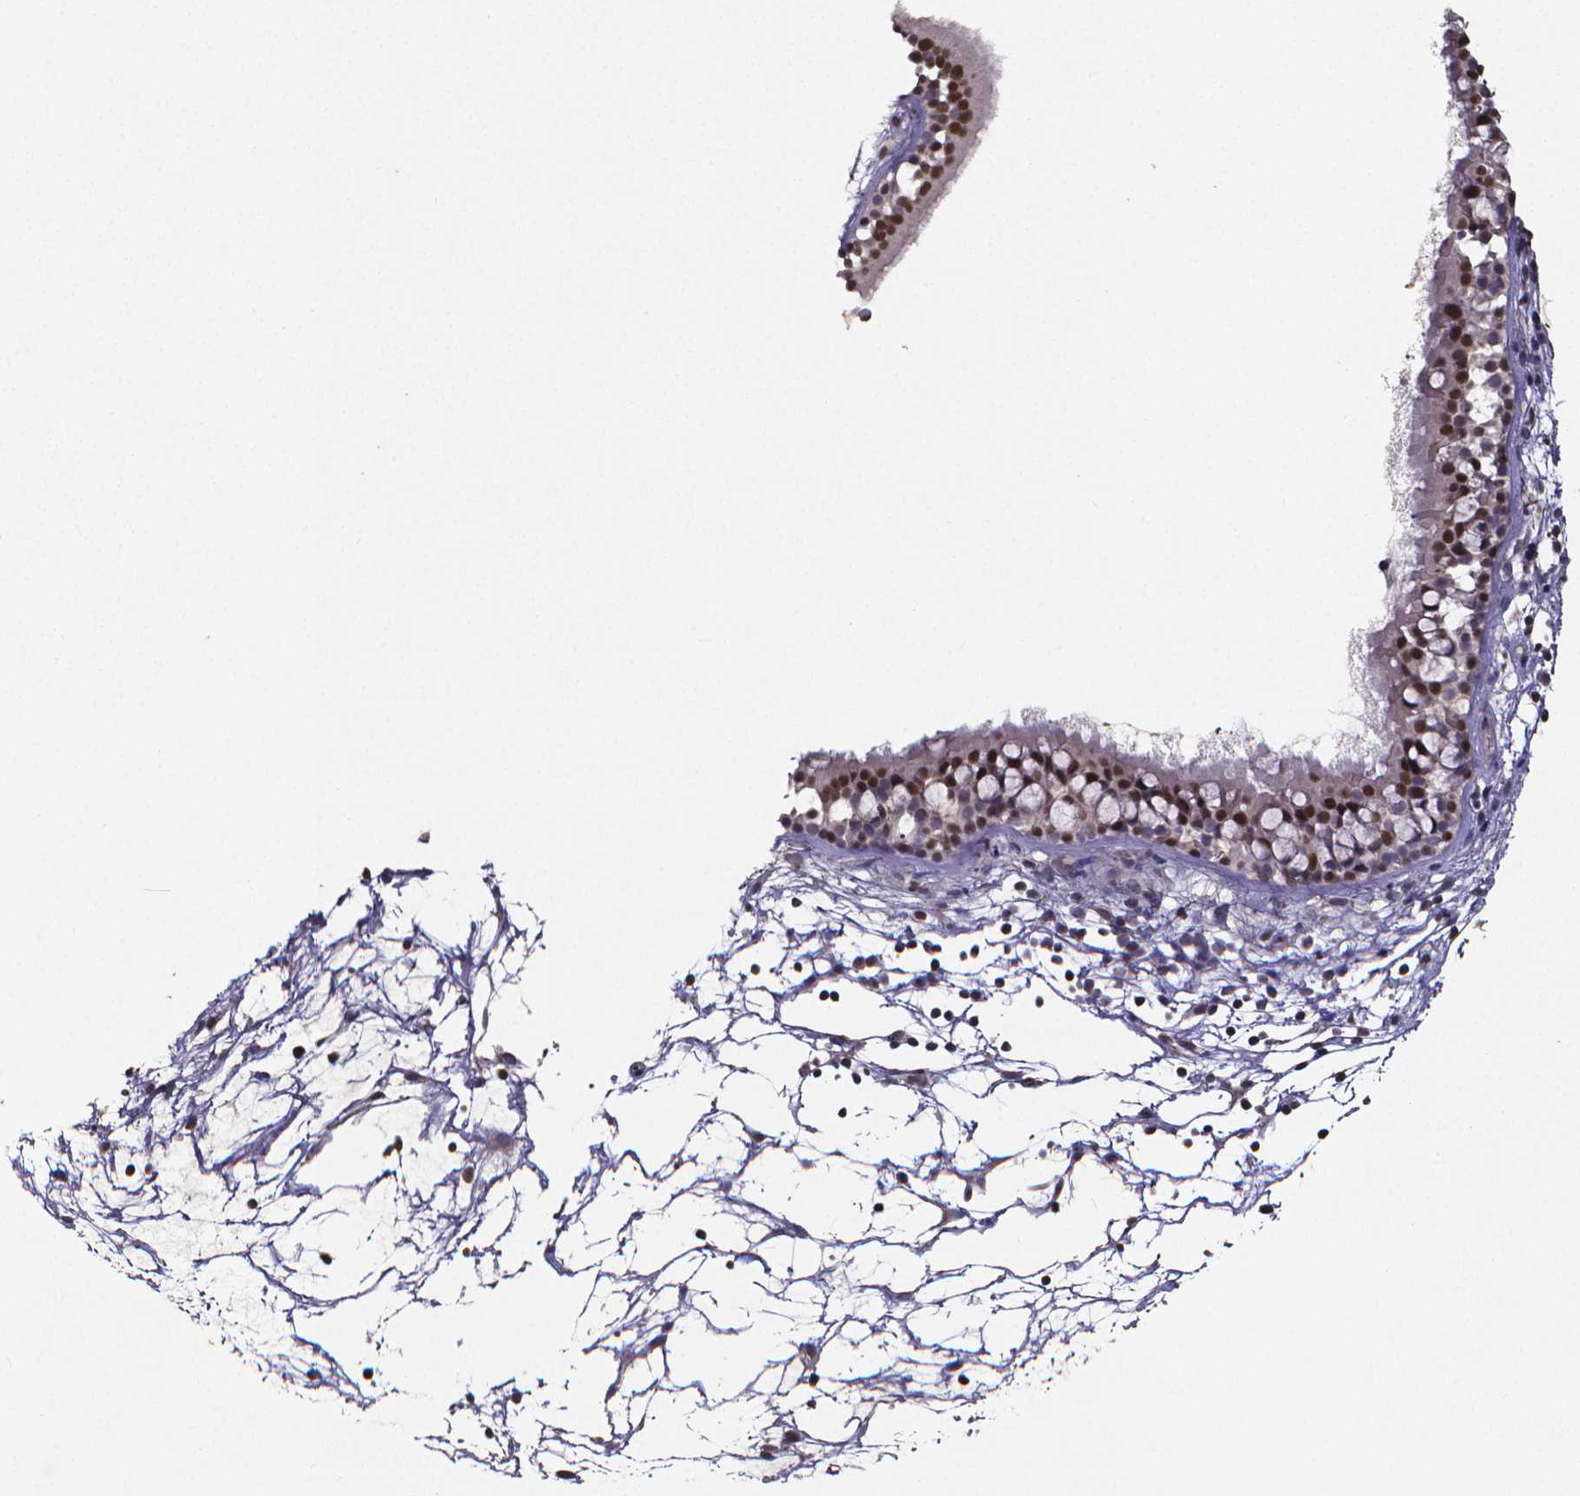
{"staining": {"intensity": "moderate", "quantity": ">75%", "location": "nuclear"}, "tissue": "nasopharynx", "cell_type": "Respiratory epithelial cells", "image_type": "normal", "snomed": [{"axis": "morphology", "description": "Normal tissue, NOS"}, {"axis": "topography", "description": "Nasopharynx"}], "caption": "Protein expression analysis of benign nasopharynx shows moderate nuclear staining in approximately >75% of respiratory epithelial cells. (Stains: DAB in brown, nuclei in blue, Microscopy: brightfield microscopy at high magnification).", "gene": "TP73", "patient": {"sex": "male", "age": 68}}